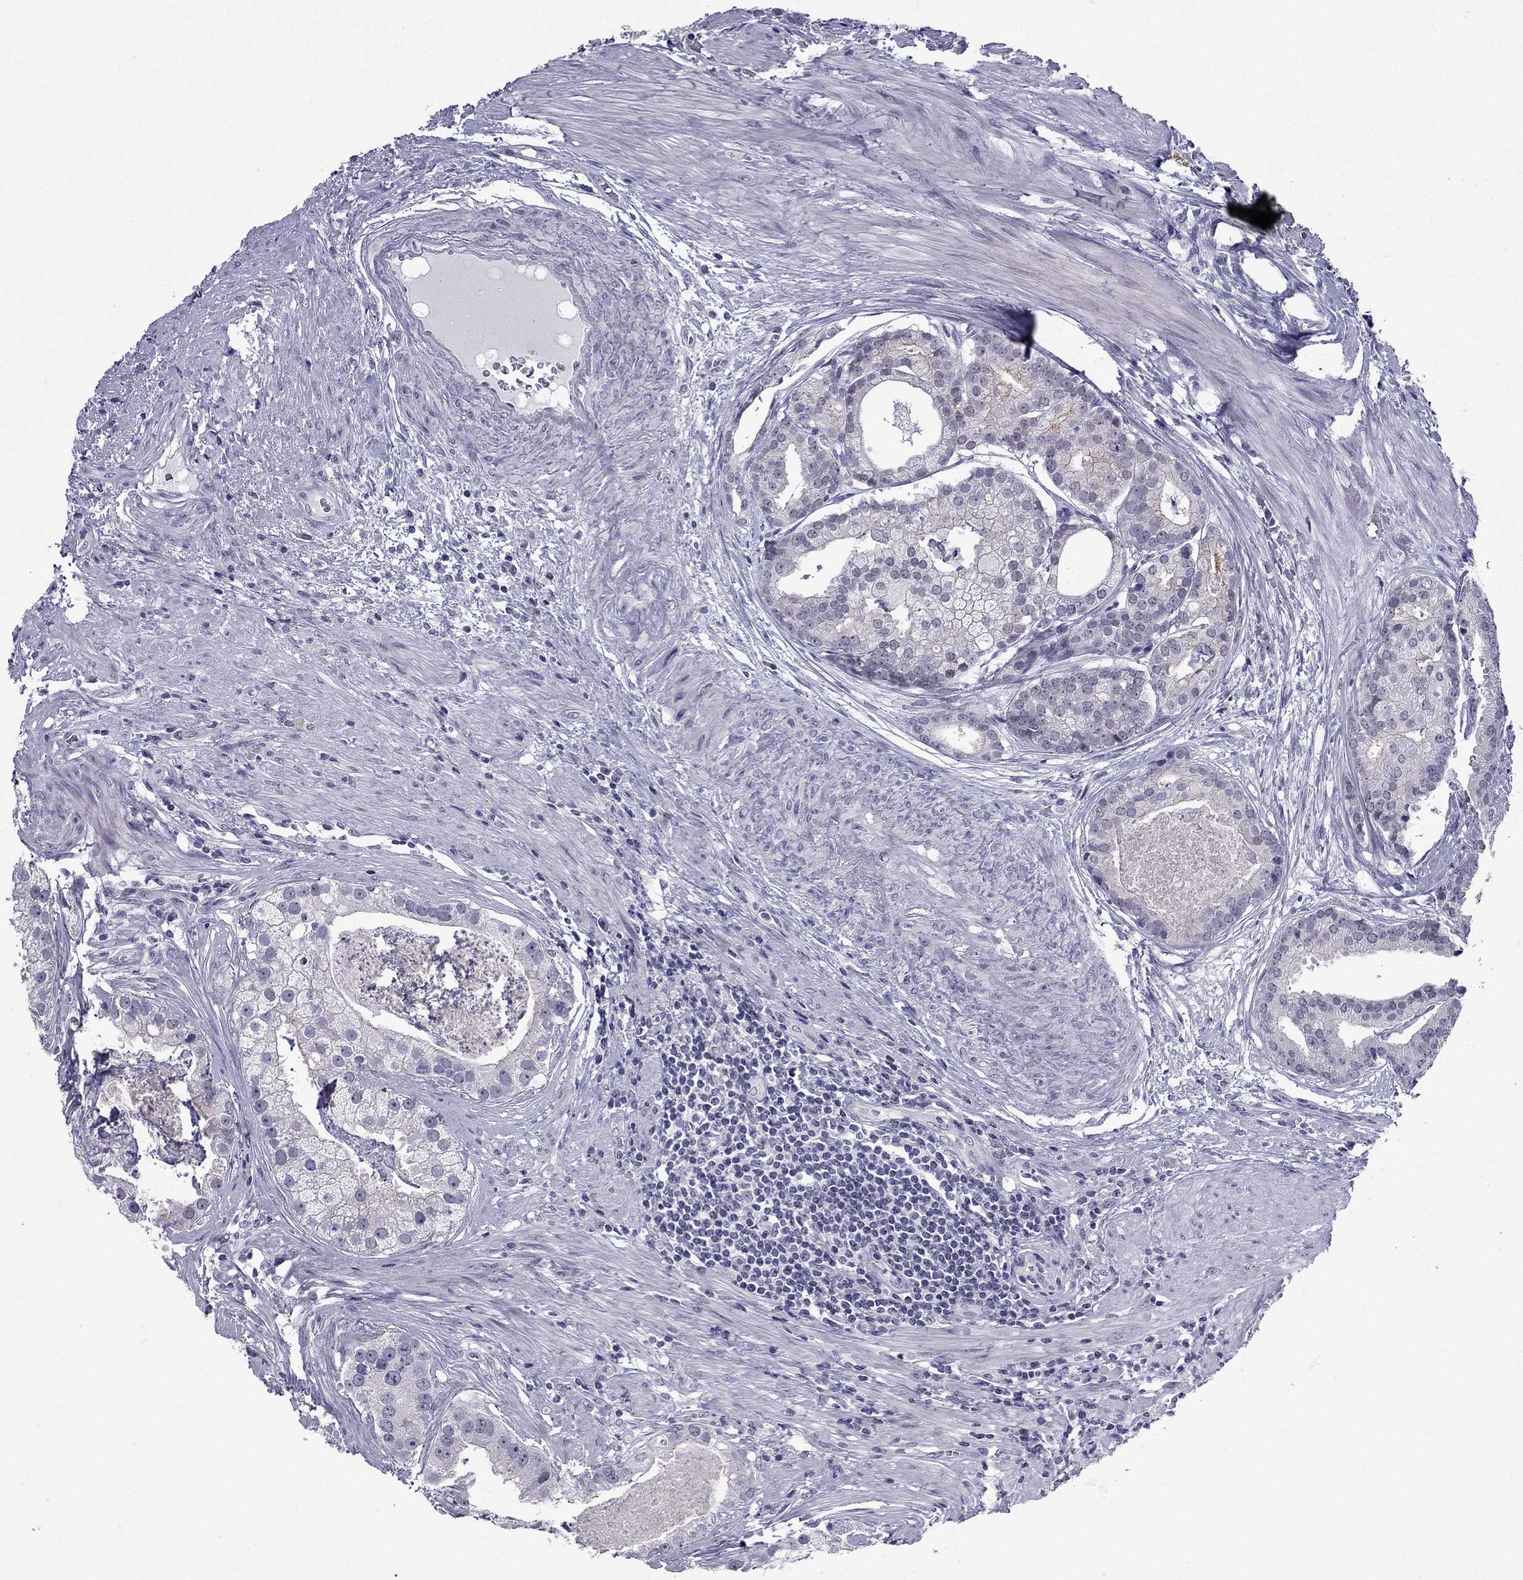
{"staining": {"intensity": "negative", "quantity": "none", "location": "none"}, "tissue": "prostate cancer", "cell_type": "Tumor cells", "image_type": "cancer", "snomed": [{"axis": "morphology", "description": "Adenocarcinoma, NOS"}, {"axis": "topography", "description": "Prostate and seminal vesicle, NOS"}, {"axis": "topography", "description": "Prostate"}], "caption": "The immunohistochemistry (IHC) histopathology image has no significant positivity in tumor cells of adenocarcinoma (prostate) tissue.", "gene": "POM121L12", "patient": {"sex": "male", "age": 44}}